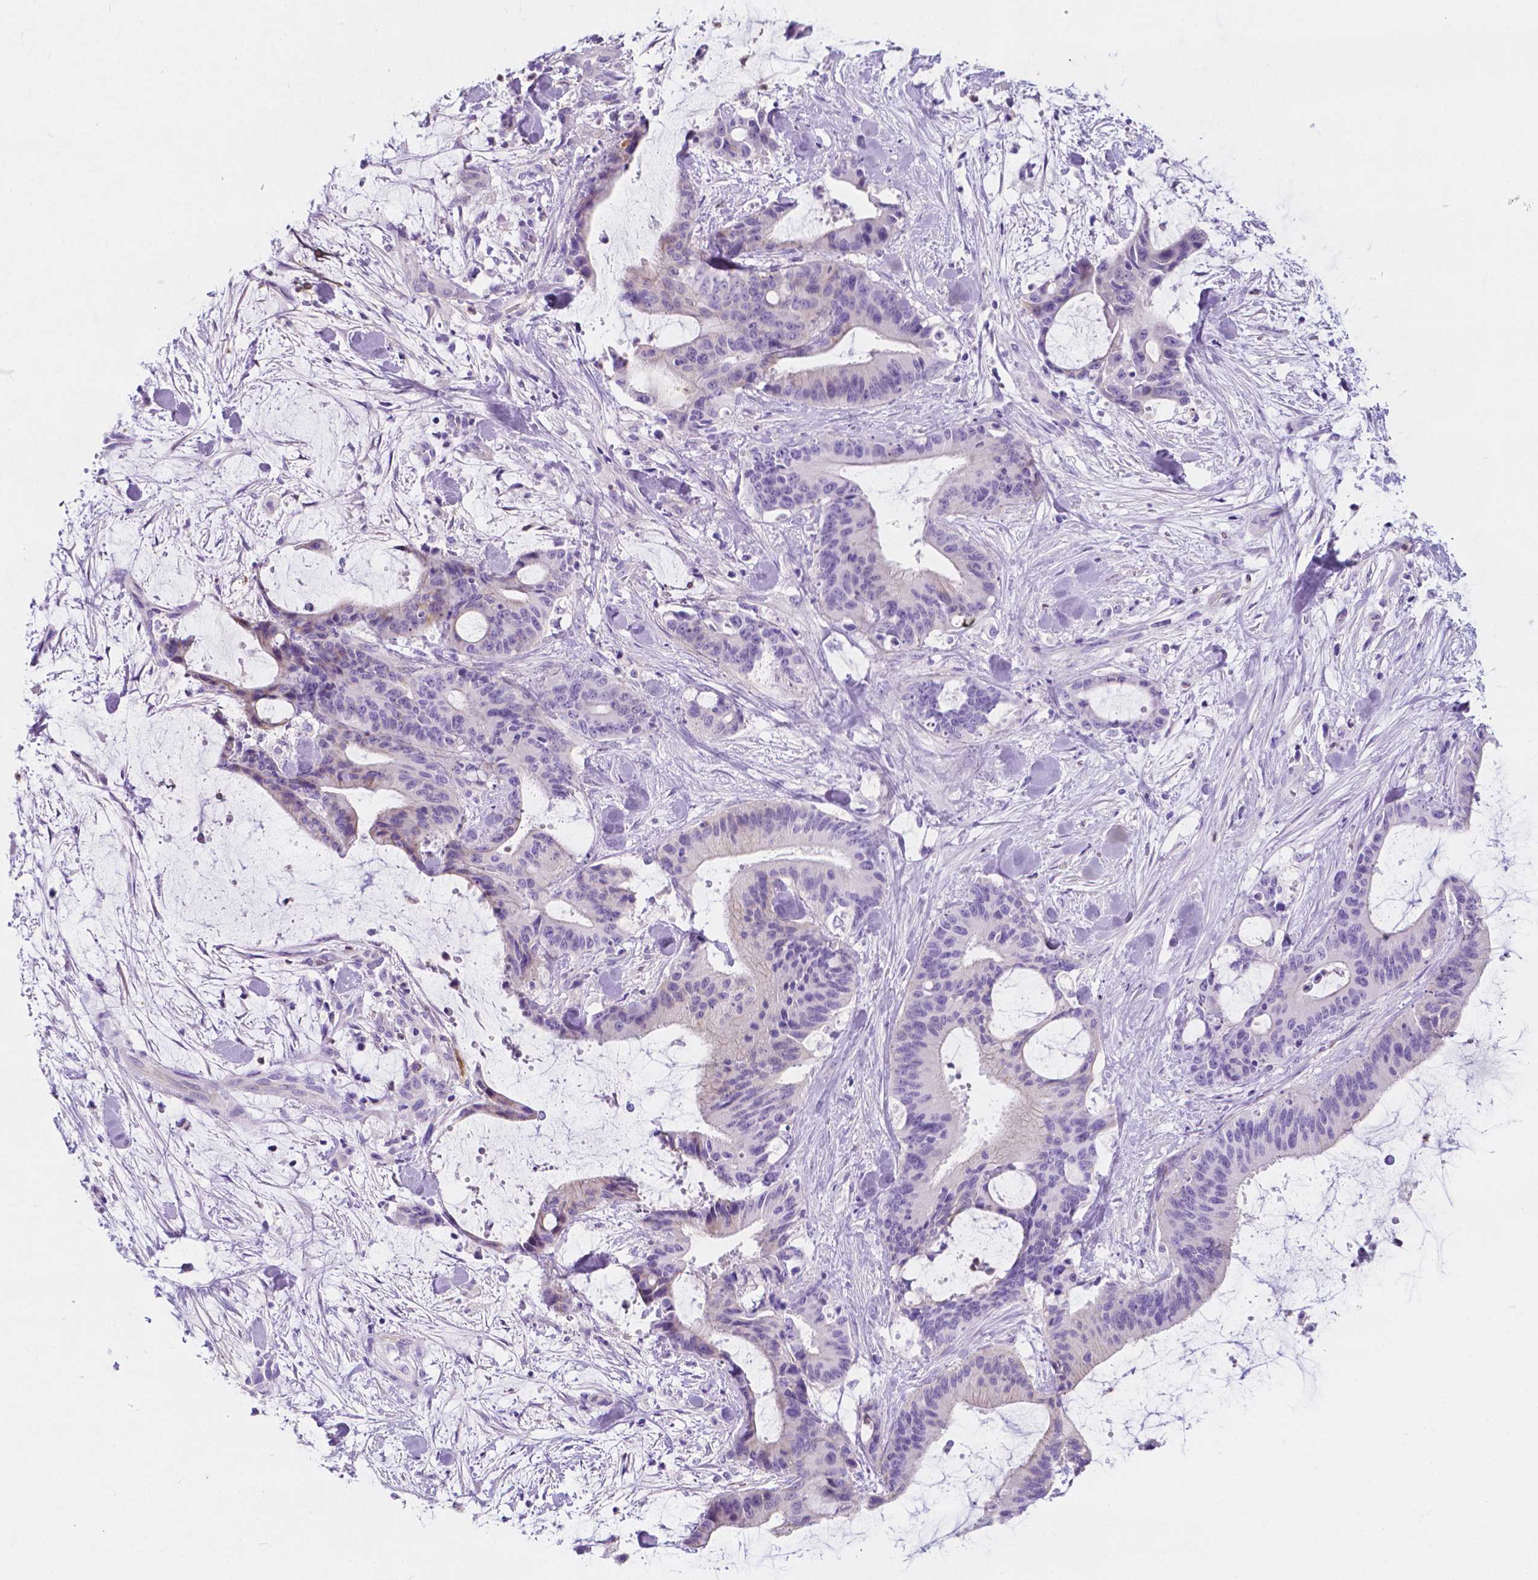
{"staining": {"intensity": "weak", "quantity": "<25%", "location": "cytoplasmic/membranous"}, "tissue": "liver cancer", "cell_type": "Tumor cells", "image_type": "cancer", "snomed": [{"axis": "morphology", "description": "Cholangiocarcinoma"}, {"axis": "topography", "description": "Liver"}], "caption": "Immunohistochemistry (IHC) of liver cholangiocarcinoma exhibits no positivity in tumor cells.", "gene": "GNAO1", "patient": {"sex": "female", "age": 73}}